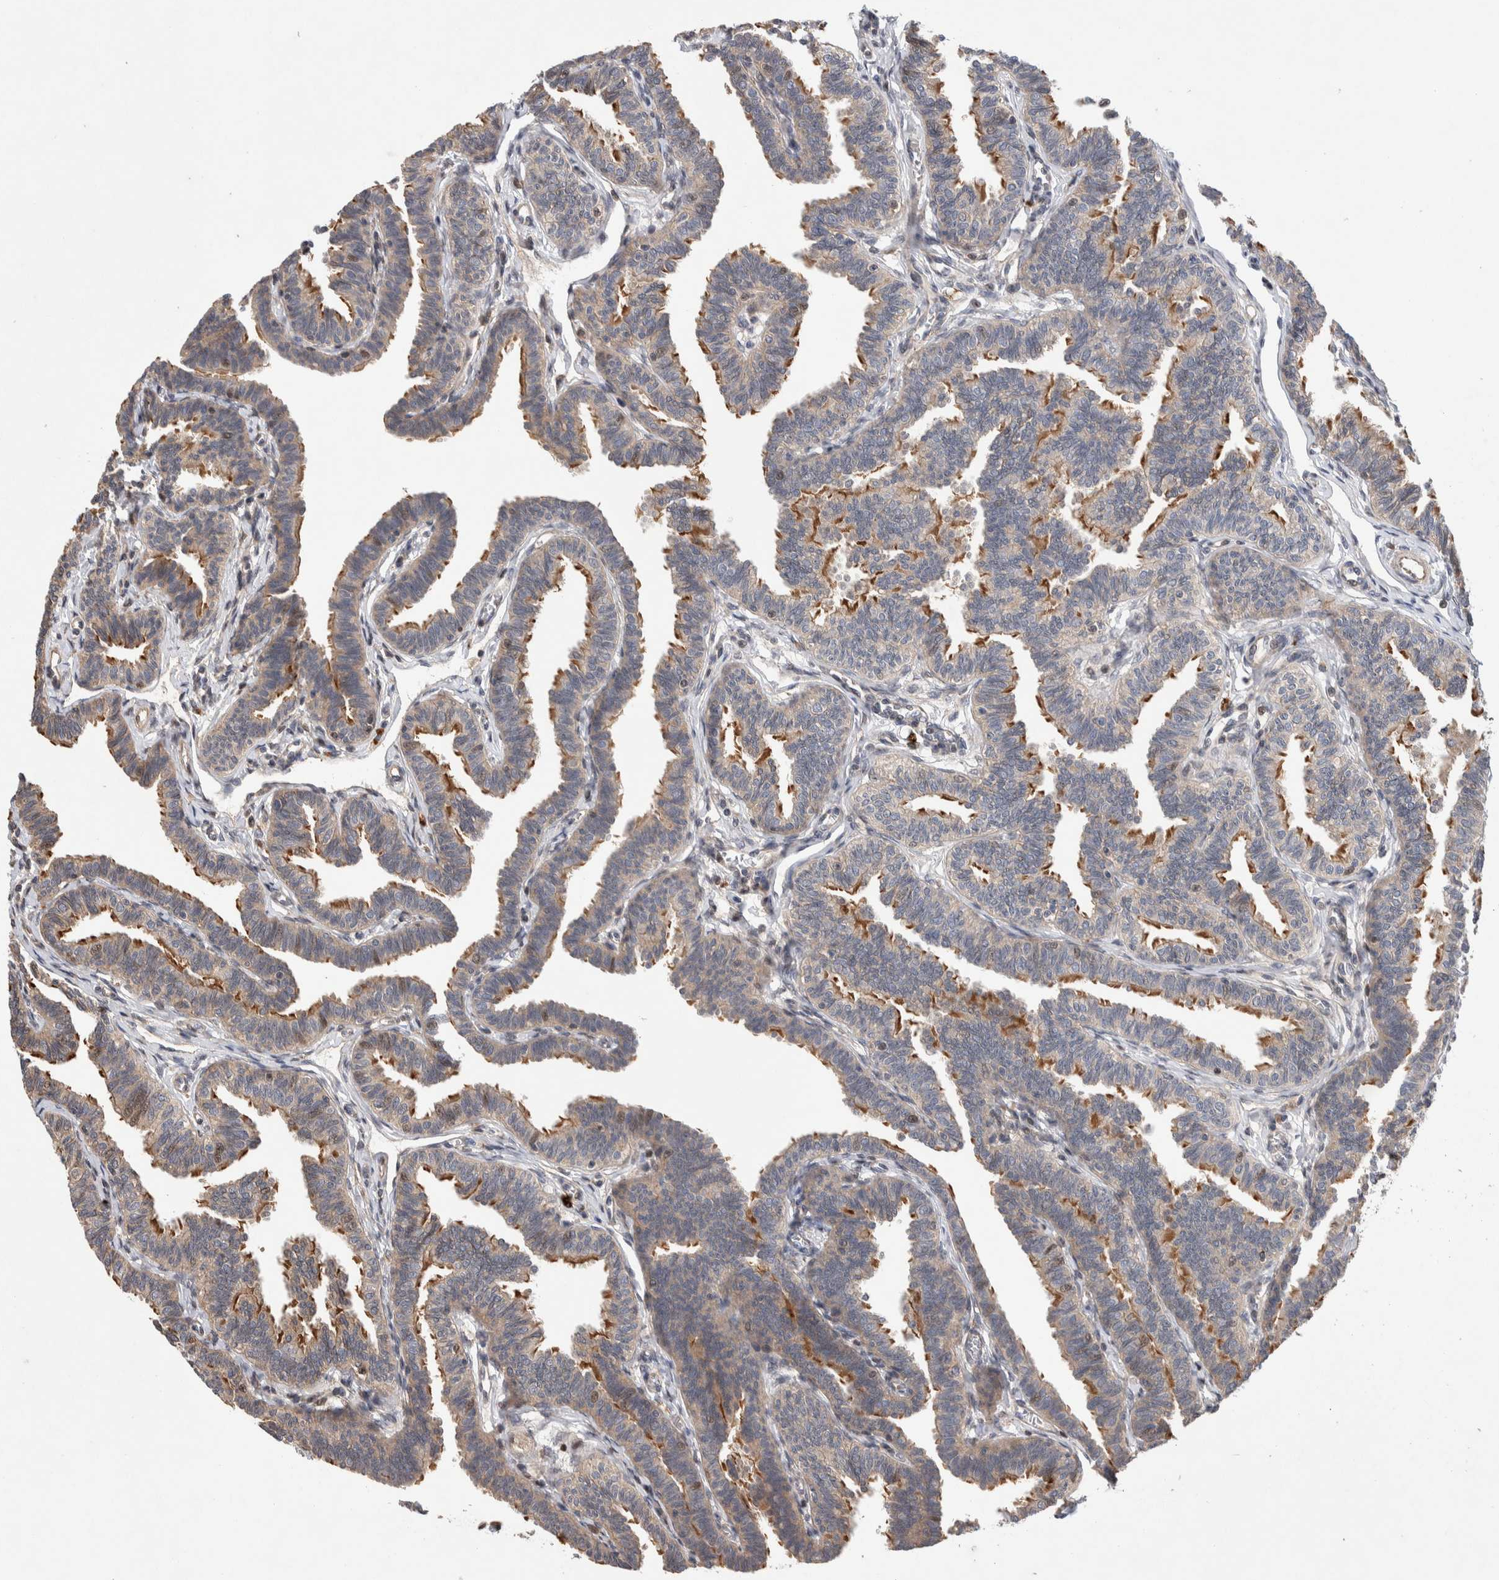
{"staining": {"intensity": "moderate", "quantity": "25%-75%", "location": "cytoplasmic/membranous"}, "tissue": "fallopian tube", "cell_type": "Glandular cells", "image_type": "normal", "snomed": [{"axis": "morphology", "description": "Normal tissue, NOS"}, {"axis": "topography", "description": "Fallopian tube"}, {"axis": "topography", "description": "Ovary"}], "caption": "A brown stain shows moderate cytoplasmic/membranous expression of a protein in glandular cells of unremarkable human fallopian tube. (brown staining indicates protein expression, while blue staining denotes nuclei).", "gene": "LZTS1", "patient": {"sex": "female", "age": 23}}